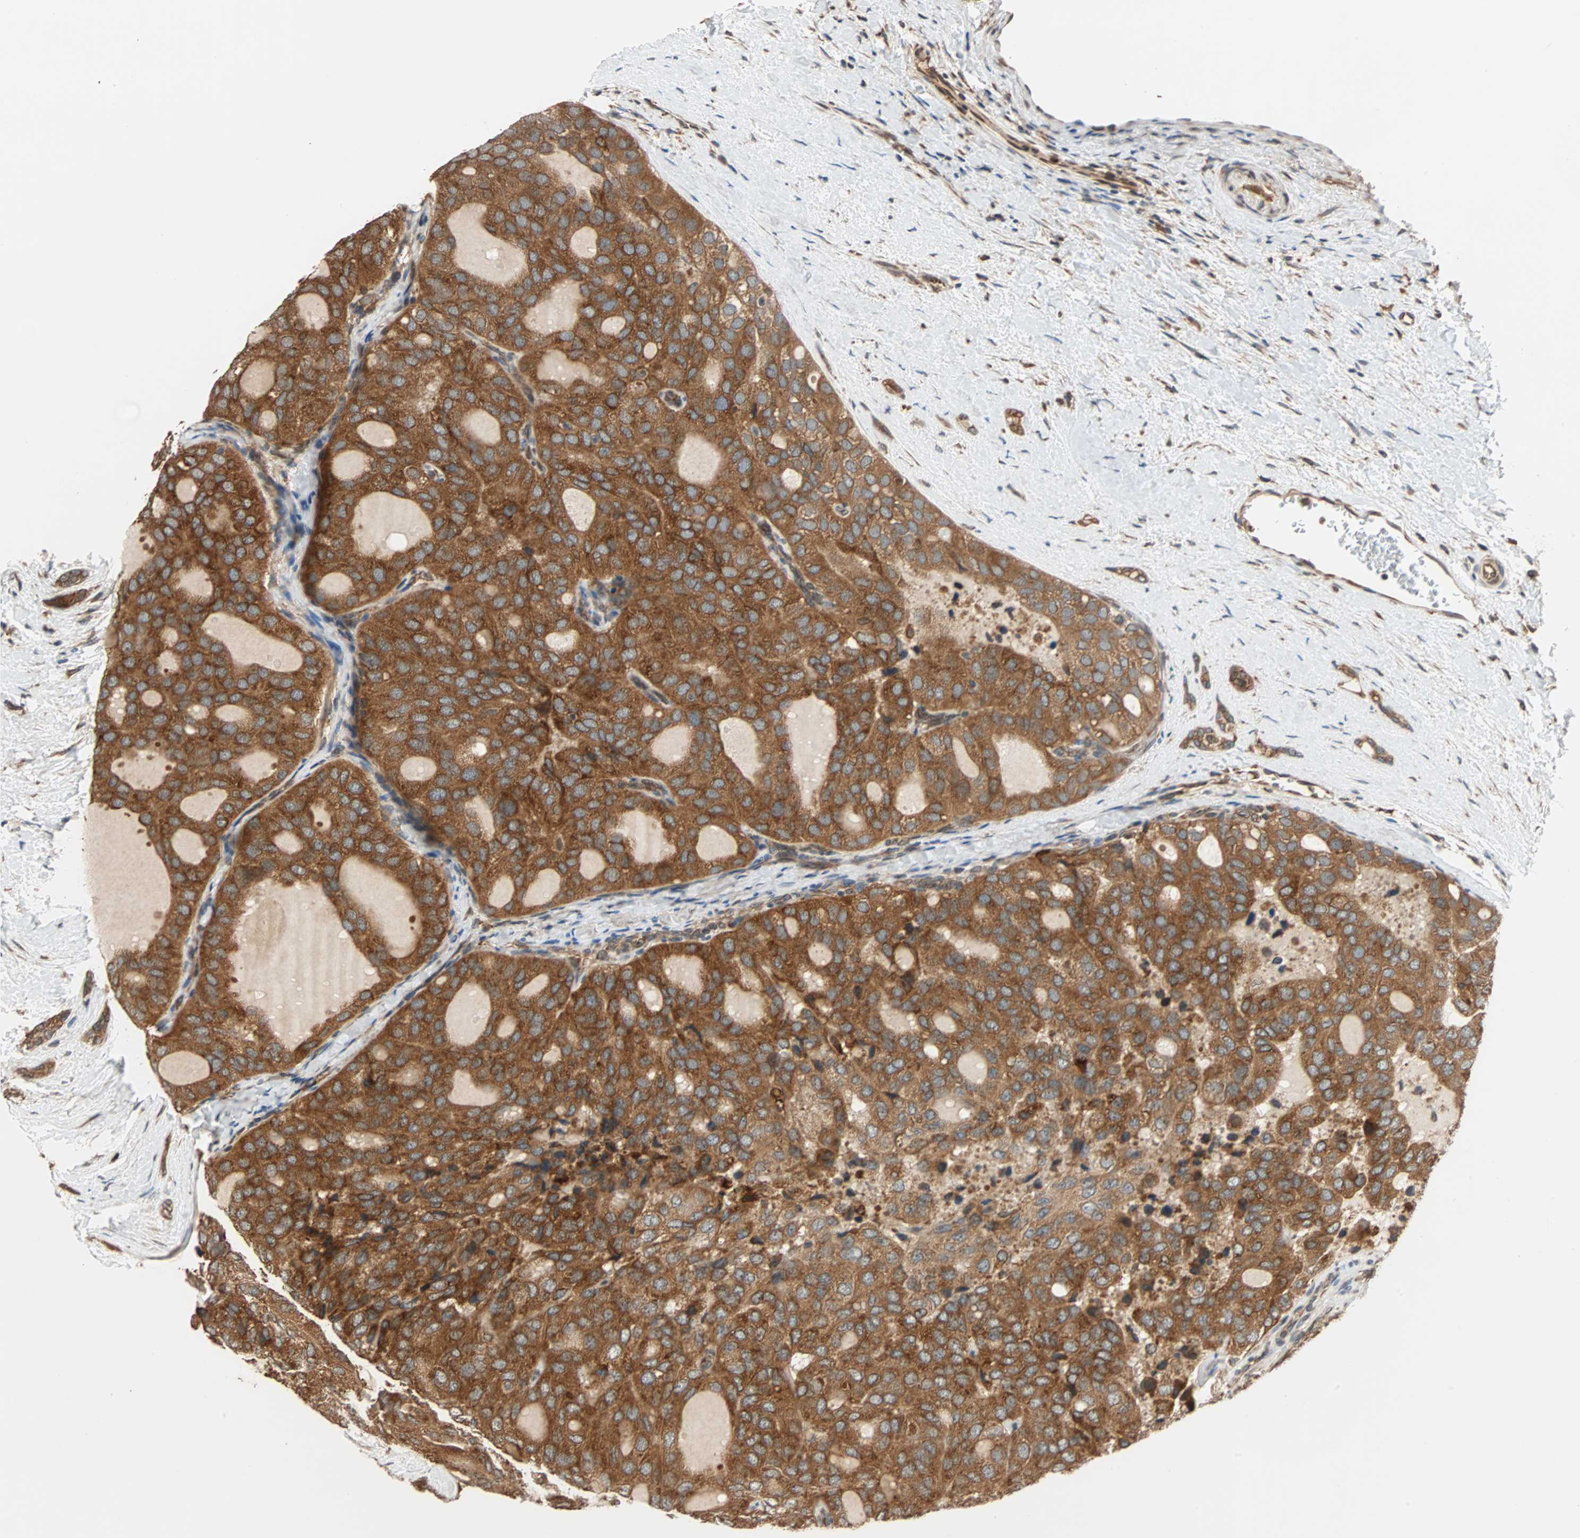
{"staining": {"intensity": "strong", "quantity": ">75%", "location": "cytoplasmic/membranous"}, "tissue": "thyroid cancer", "cell_type": "Tumor cells", "image_type": "cancer", "snomed": [{"axis": "morphology", "description": "Follicular adenoma carcinoma, NOS"}, {"axis": "topography", "description": "Thyroid gland"}], "caption": "Brown immunohistochemical staining in human thyroid cancer (follicular adenoma carcinoma) exhibits strong cytoplasmic/membranous positivity in approximately >75% of tumor cells.", "gene": "AUP1", "patient": {"sex": "male", "age": 75}}